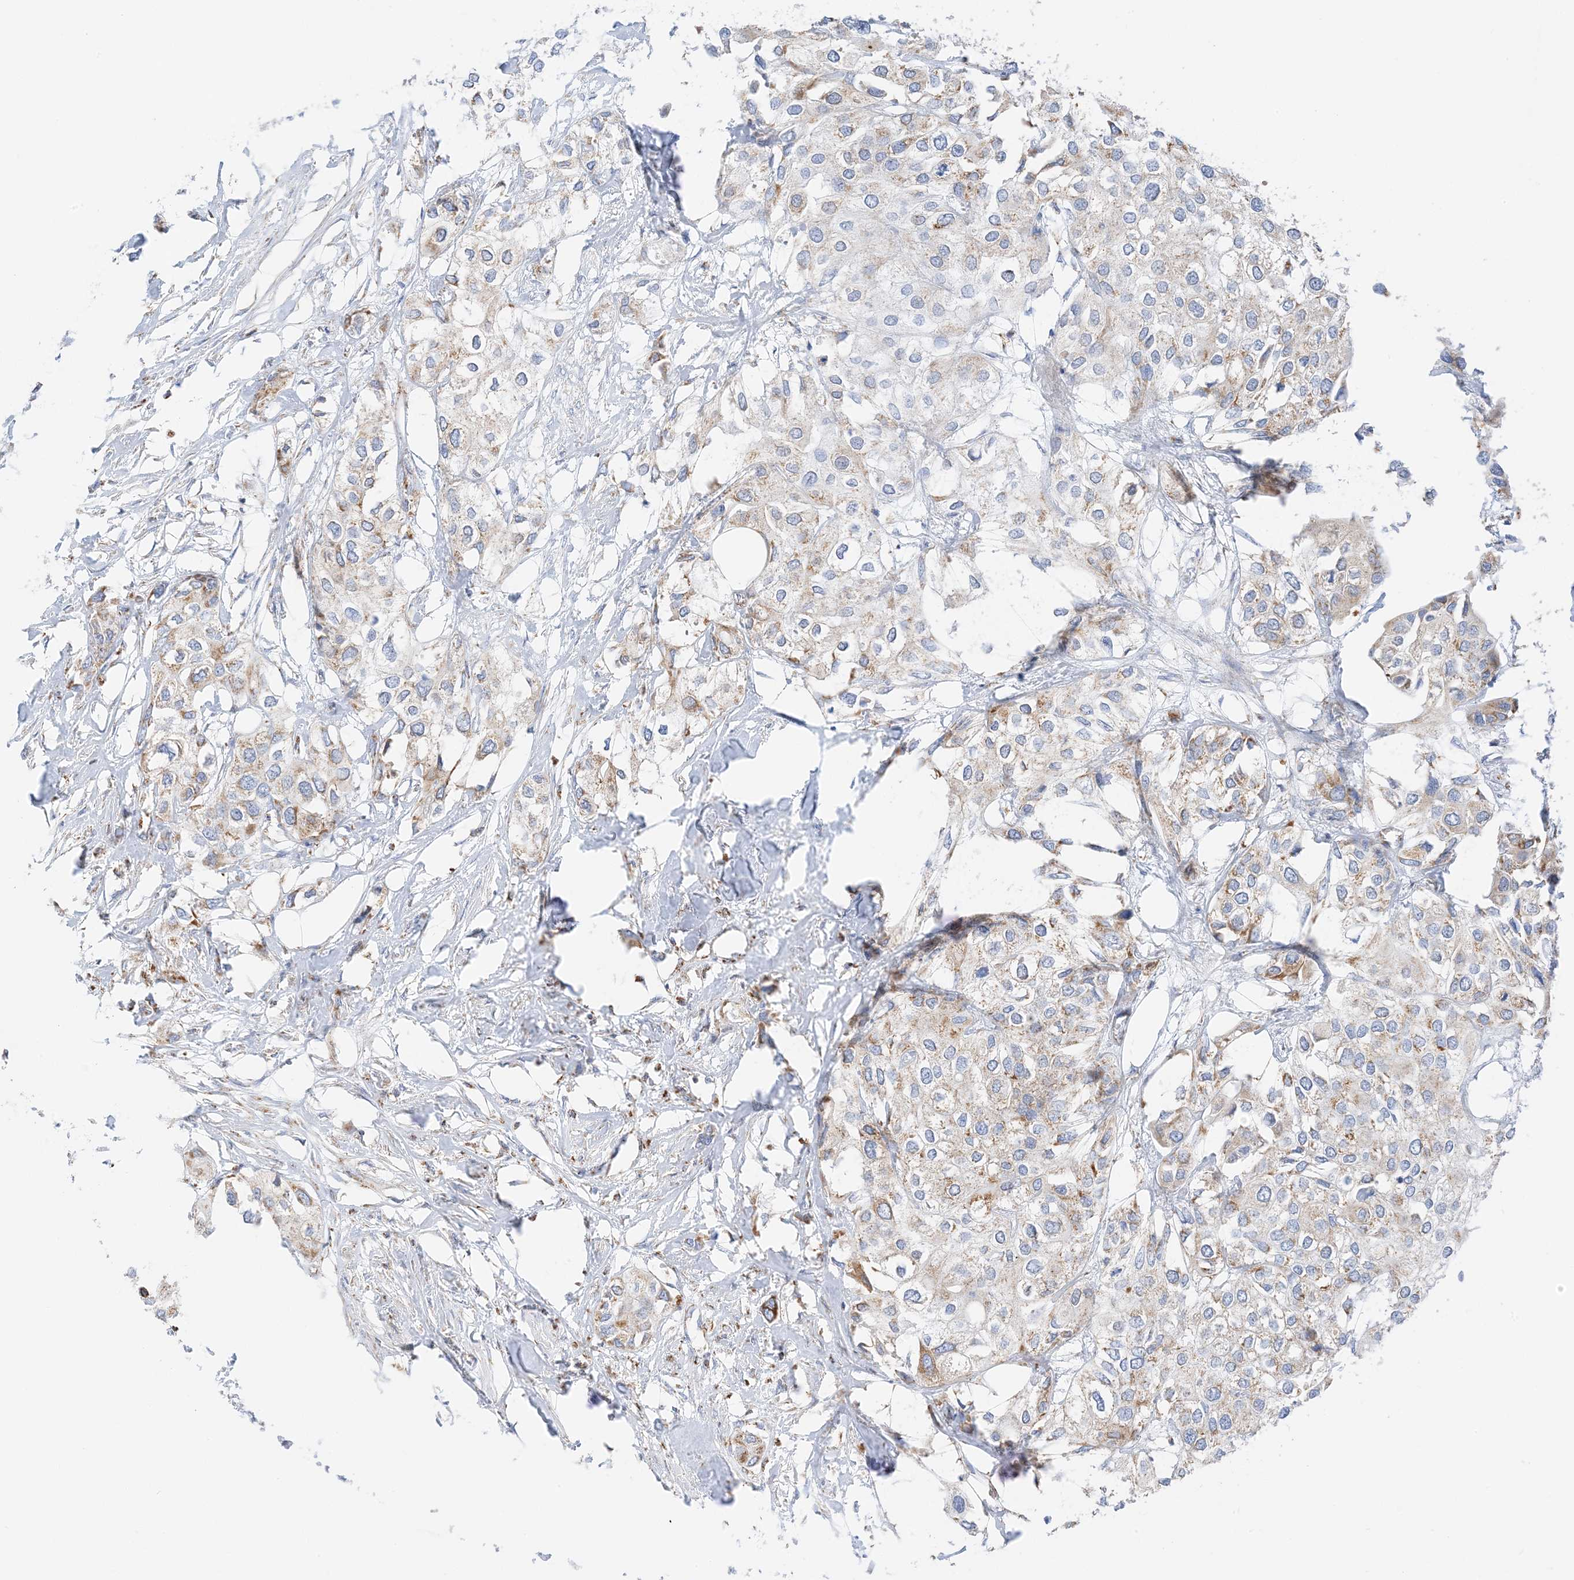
{"staining": {"intensity": "weak", "quantity": "25%-75%", "location": "cytoplasmic/membranous"}, "tissue": "urothelial cancer", "cell_type": "Tumor cells", "image_type": "cancer", "snomed": [{"axis": "morphology", "description": "Urothelial carcinoma, High grade"}, {"axis": "topography", "description": "Urinary bladder"}], "caption": "A photomicrograph of high-grade urothelial carcinoma stained for a protein displays weak cytoplasmic/membranous brown staining in tumor cells.", "gene": "CAPN13", "patient": {"sex": "male", "age": 64}}